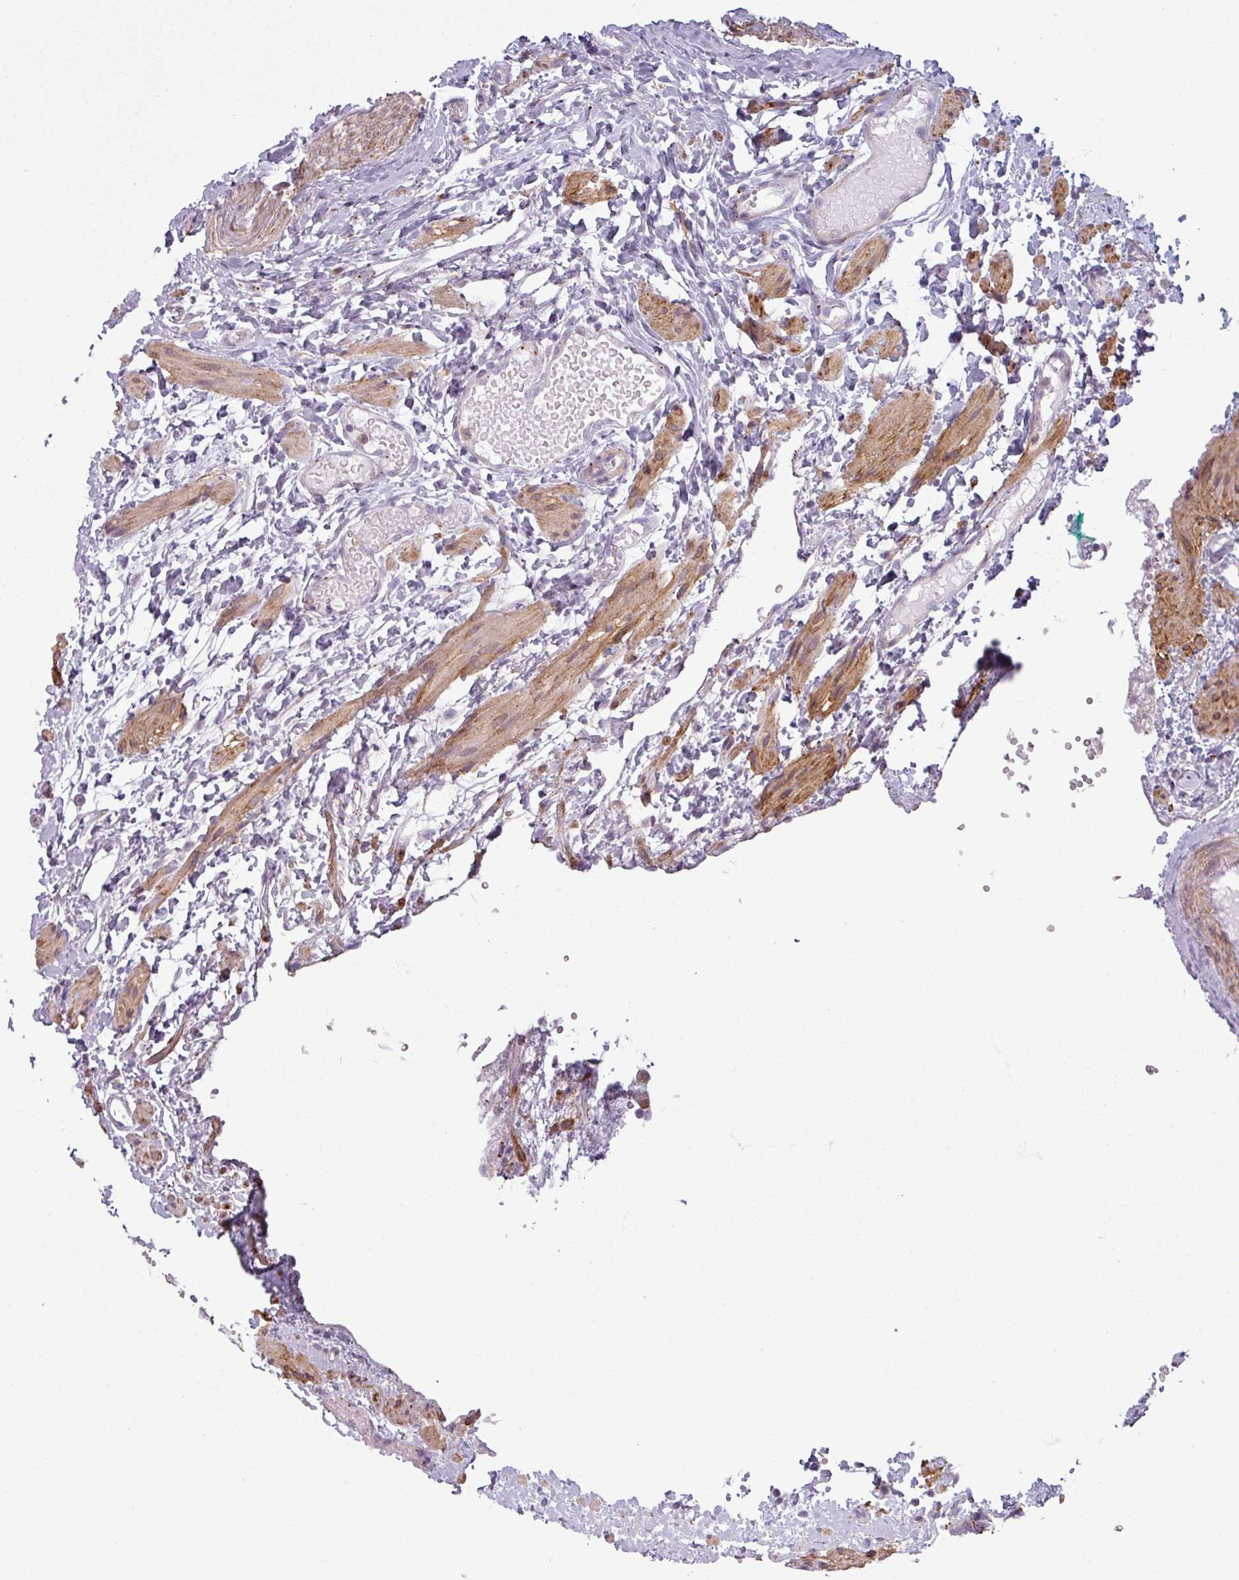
{"staining": {"intensity": "strong", "quantity": "25%-75%", "location": "cytoplasmic/membranous"}, "tissue": "fallopian tube", "cell_type": "Glandular cells", "image_type": "normal", "snomed": [{"axis": "morphology", "description": "Normal tissue, NOS"}, {"axis": "topography", "description": "Fallopian tube"}], "caption": "The image shows staining of unremarkable fallopian tube, revealing strong cytoplasmic/membranous protein staining (brown color) within glandular cells. Using DAB (brown) and hematoxylin (blue) stains, captured at high magnification using brightfield microscopy.", "gene": "MAP7D2", "patient": {"sex": "female", "age": 37}}